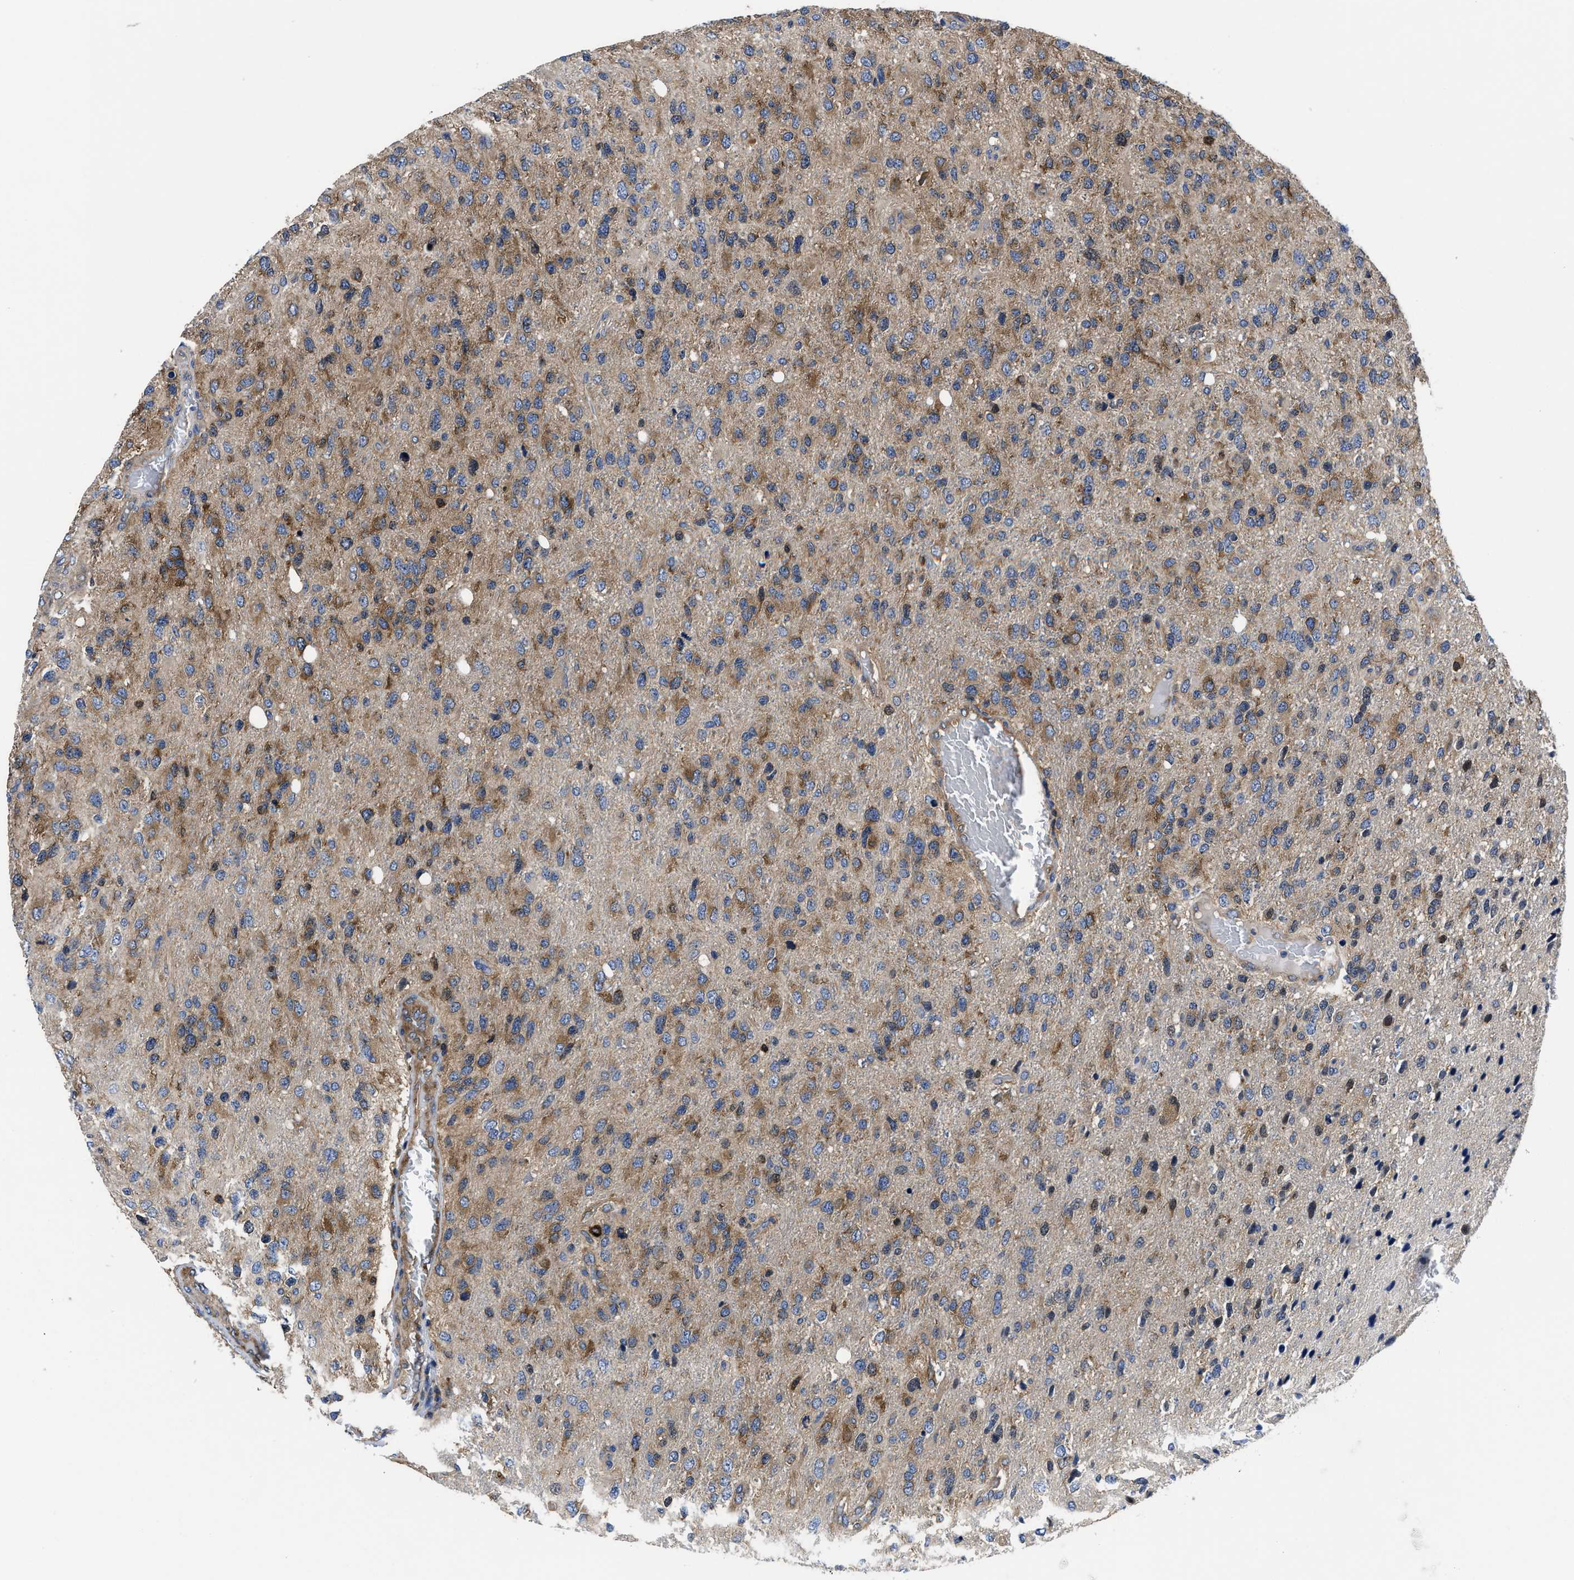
{"staining": {"intensity": "moderate", "quantity": ">75%", "location": "cytoplasmic/membranous"}, "tissue": "glioma", "cell_type": "Tumor cells", "image_type": "cancer", "snomed": [{"axis": "morphology", "description": "Glioma, malignant, High grade"}, {"axis": "topography", "description": "Brain"}], "caption": "Glioma stained with a brown dye shows moderate cytoplasmic/membranous positive staining in about >75% of tumor cells.", "gene": "YARS1", "patient": {"sex": "female", "age": 58}}